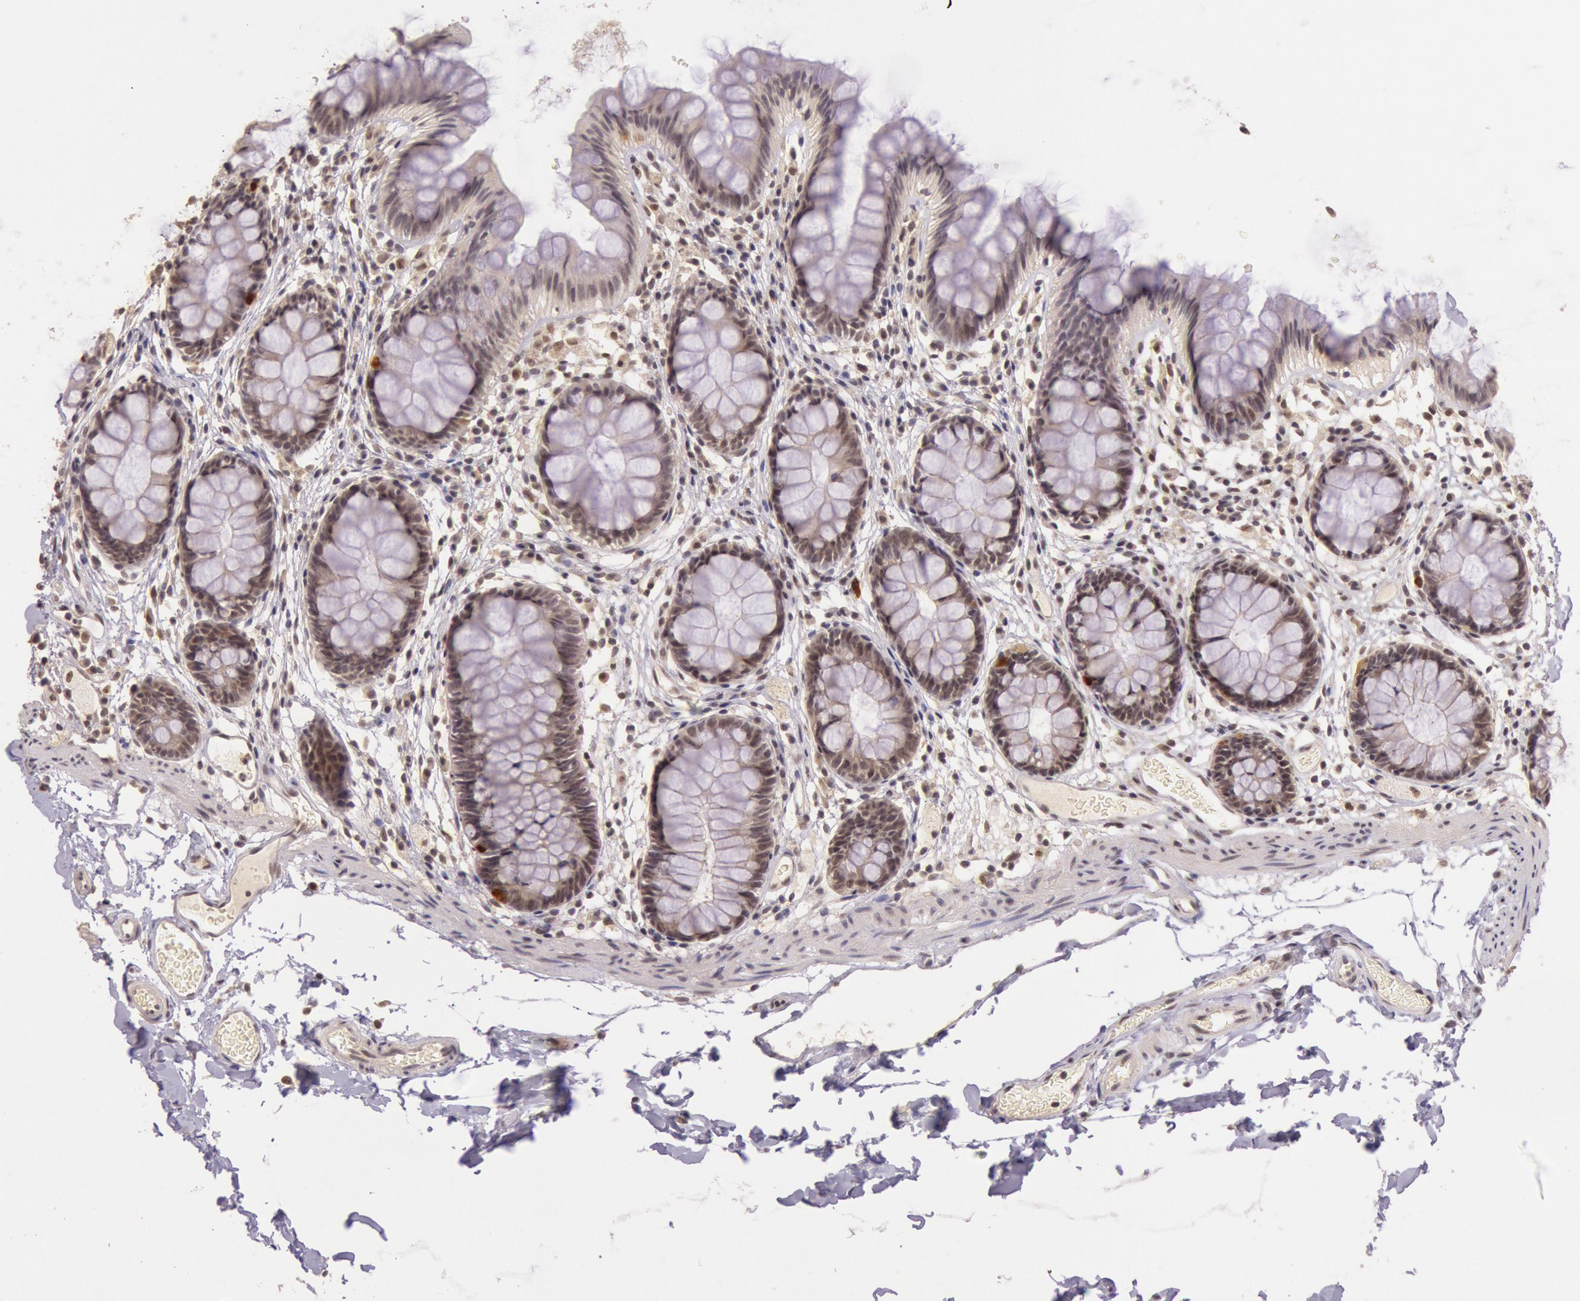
{"staining": {"intensity": "weak", "quantity": "25%-75%", "location": "nuclear"}, "tissue": "colon", "cell_type": "Endothelial cells", "image_type": "normal", "snomed": [{"axis": "morphology", "description": "Normal tissue, NOS"}, {"axis": "topography", "description": "Smooth muscle"}, {"axis": "topography", "description": "Colon"}], "caption": "Immunohistochemistry (IHC) (DAB (3,3'-diaminobenzidine)) staining of unremarkable human colon demonstrates weak nuclear protein positivity in approximately 25%-75% of endothelial cells. (brown staining indicates protein expression, while blue staining denotes nuclei).", "gene": "RTL10", "patient": {"sex": "male", "age": 67}}